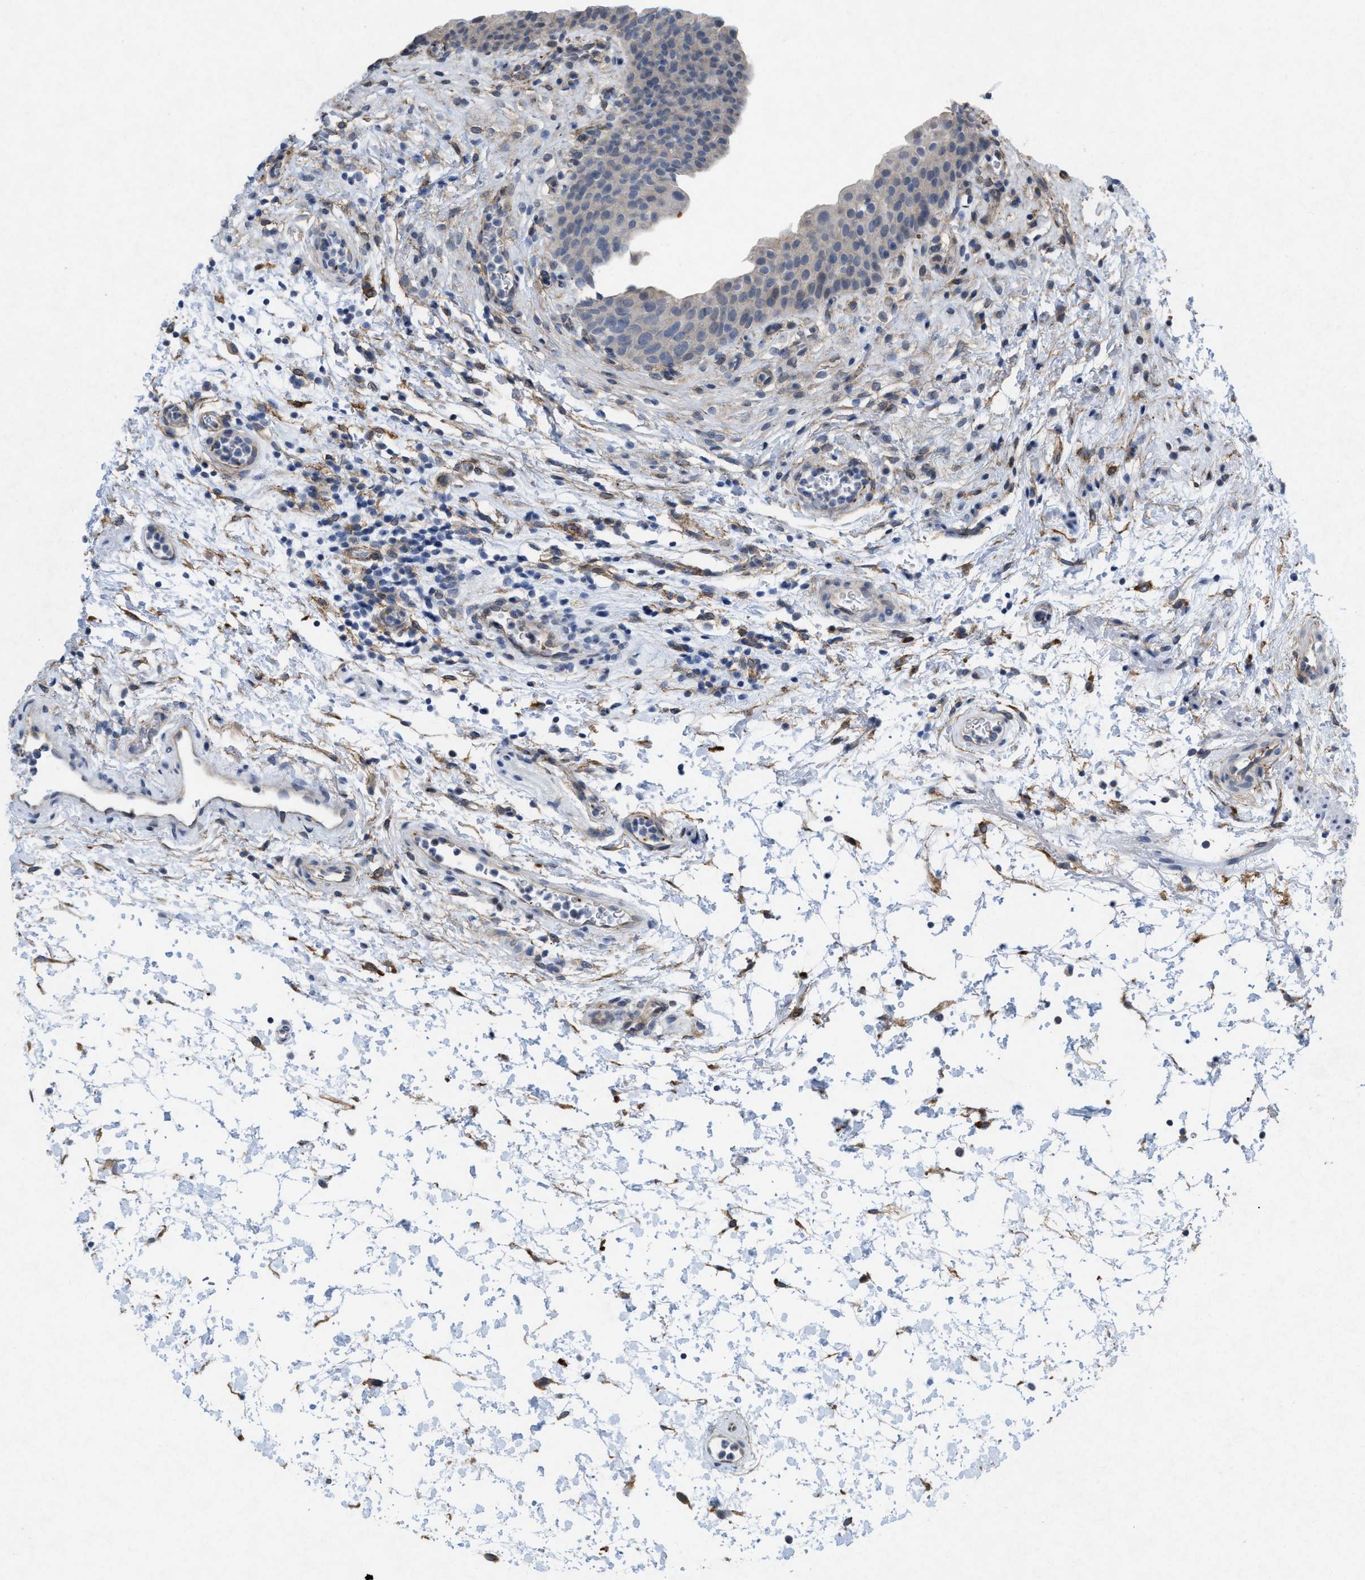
{"staining": {"intensity": "negative", "quantity": "none", "location": "none"}, "tissue": "urinary bladder", "cell_type": "Urothelial cells", "image_type": "normal", "snomed": [{"axis": "morphology", "description": "Normal tissue, NOS"}, {"axis": "topography", "description": "Urinary bladder"}], "caption": "This is an immunohistochemistry histopathology image of benign human urinary bladder. There is no positivity in urothelial cells.", "gene": "PDGFRA", "patient": {"sex": "male", "age": 37}}